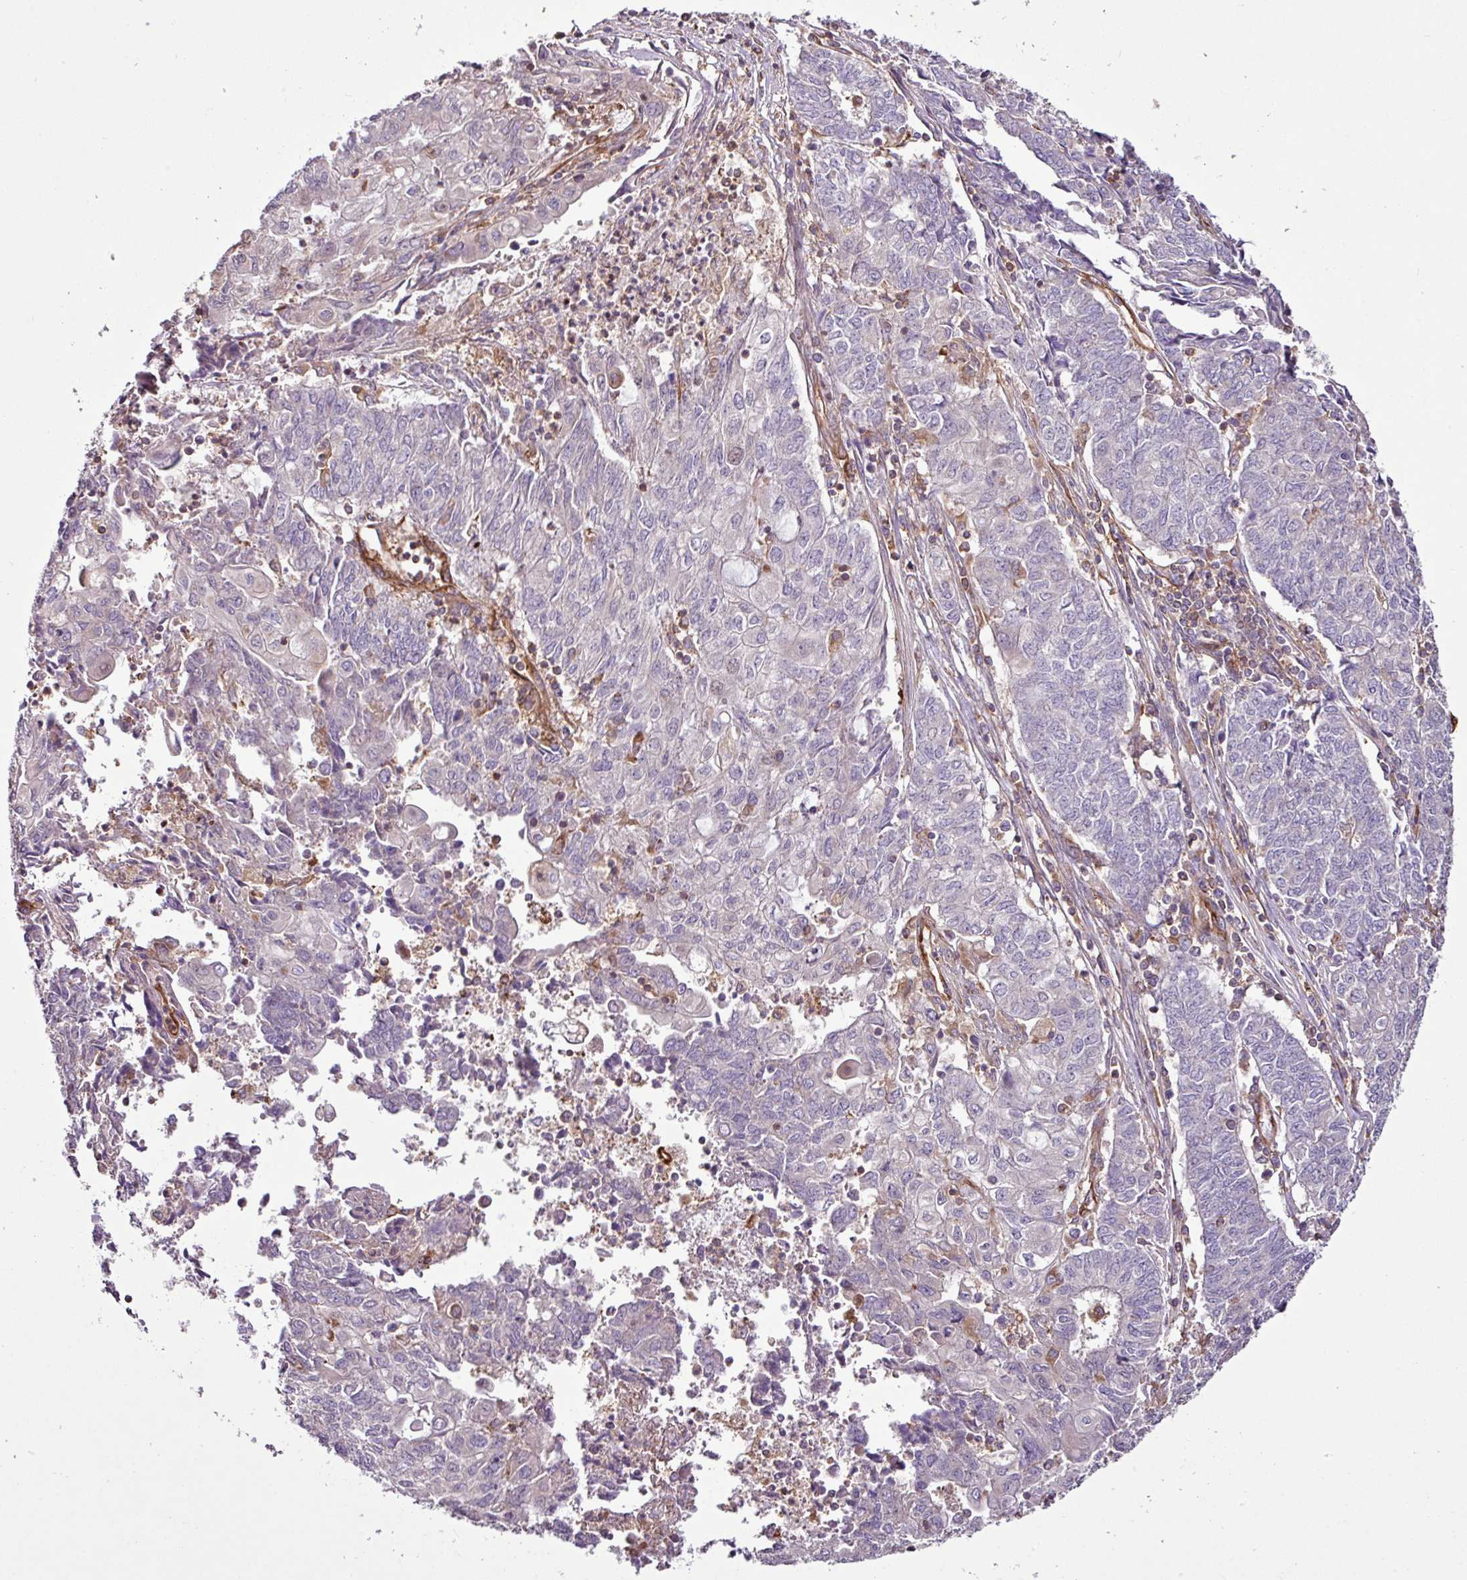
{"staining": {"intensity": "negative", "quantity": "none", "location": "none"}, "tissue": "endometrial cancer", "cell_type": "Tumor cells", "image_type": "cancer", "snomed": [{"axis": "morphology", "description": "Adenocarcinoma, NOS"}, {"axis": "topography", "description": "Endometrium"}], "caption": "Immunohistochemistry photomicrograph of neoplastic tissue: adenocarcinoma (endometrial) stained with DAB (3,3'-diaminobenzidine) reveals no significant protein expression in tumor cells.", "gene": "ZNF106", "patient": {"sex": "female", "age": 54}}